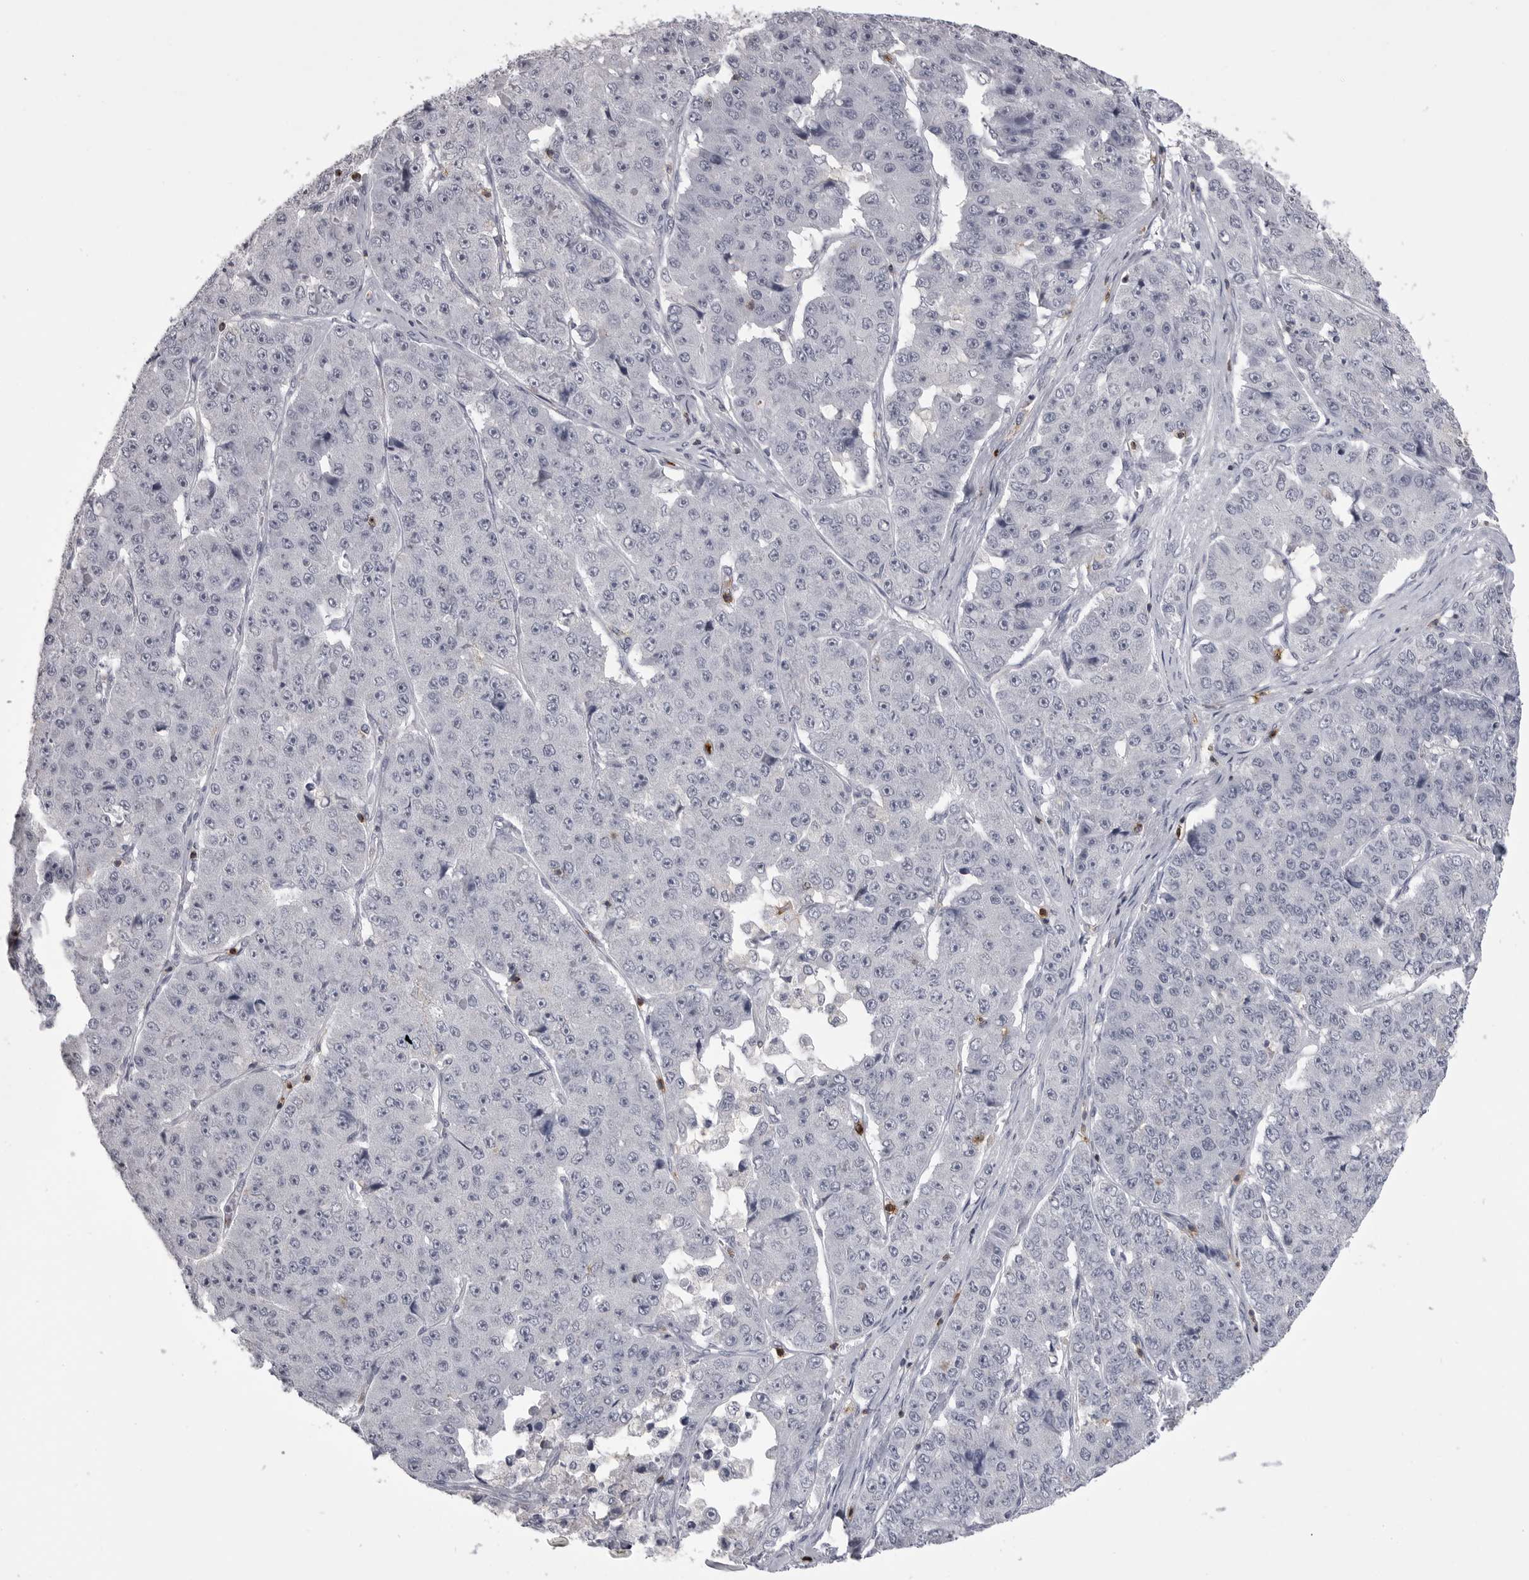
{"staining": {"intensity": "negative", "quantity": "none", "location": "none"}, "tissue": "pancreatic cancer", "cell_type": "Tumor cells", "image_type": "cancer", "snomed": [{"axis": "morphology", "description": "Adenocarcinoma, NOS"}, {"axis": "topography", "description": "Pancreas"}], "caption": "IHC histopathology image of human pancreatic adenocarcinoma stained for a protein (brown), which shows no expression in tumor cells. Nuclei are stained in blue.", "gene": "ITGAL", "patient": {"sex": "male", "age": 50}}